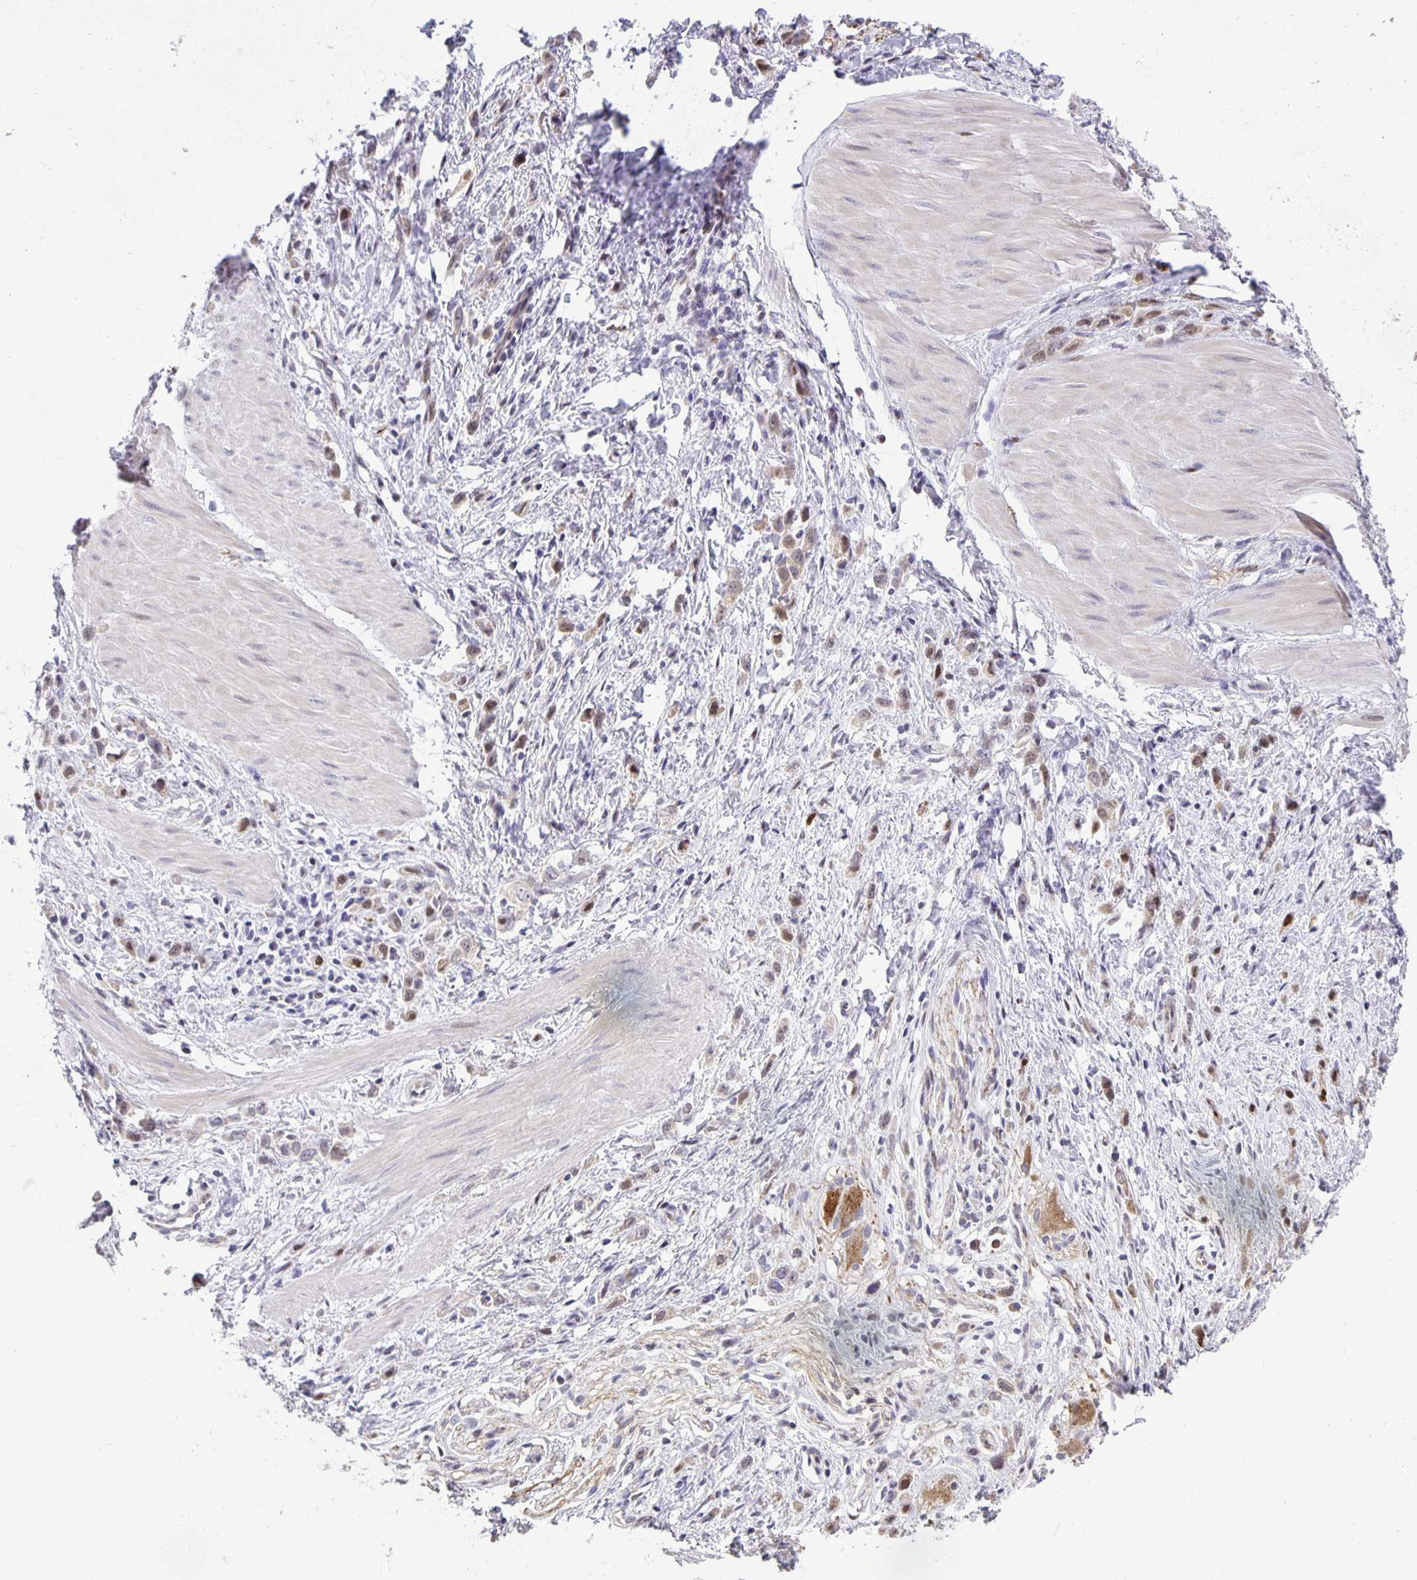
{"staining": {"intensity": "weak", "quantity": "25%-75%", "location": "nuclear"}, "tissue": "stomach cancer", "cell_type": "Tumor cells", "image_type": "cancer", "snomed": [{"axis": "morphology", "description": "Adenocarcinoma, NOS"}, {"axis": "topography", "description": "Stomach"}], "caption": "Immunohistochemistry of stomach cancer demonstrates low levels of weak nuclear positivity in approximately 25%-75% of tumor cells. Using DAB (brown) and hematoxylin (blue) stains, captured at high magnification using brightfield microscopy.", "gene": "MAPK12", "patient": {"sex": "male", "age": 47}}